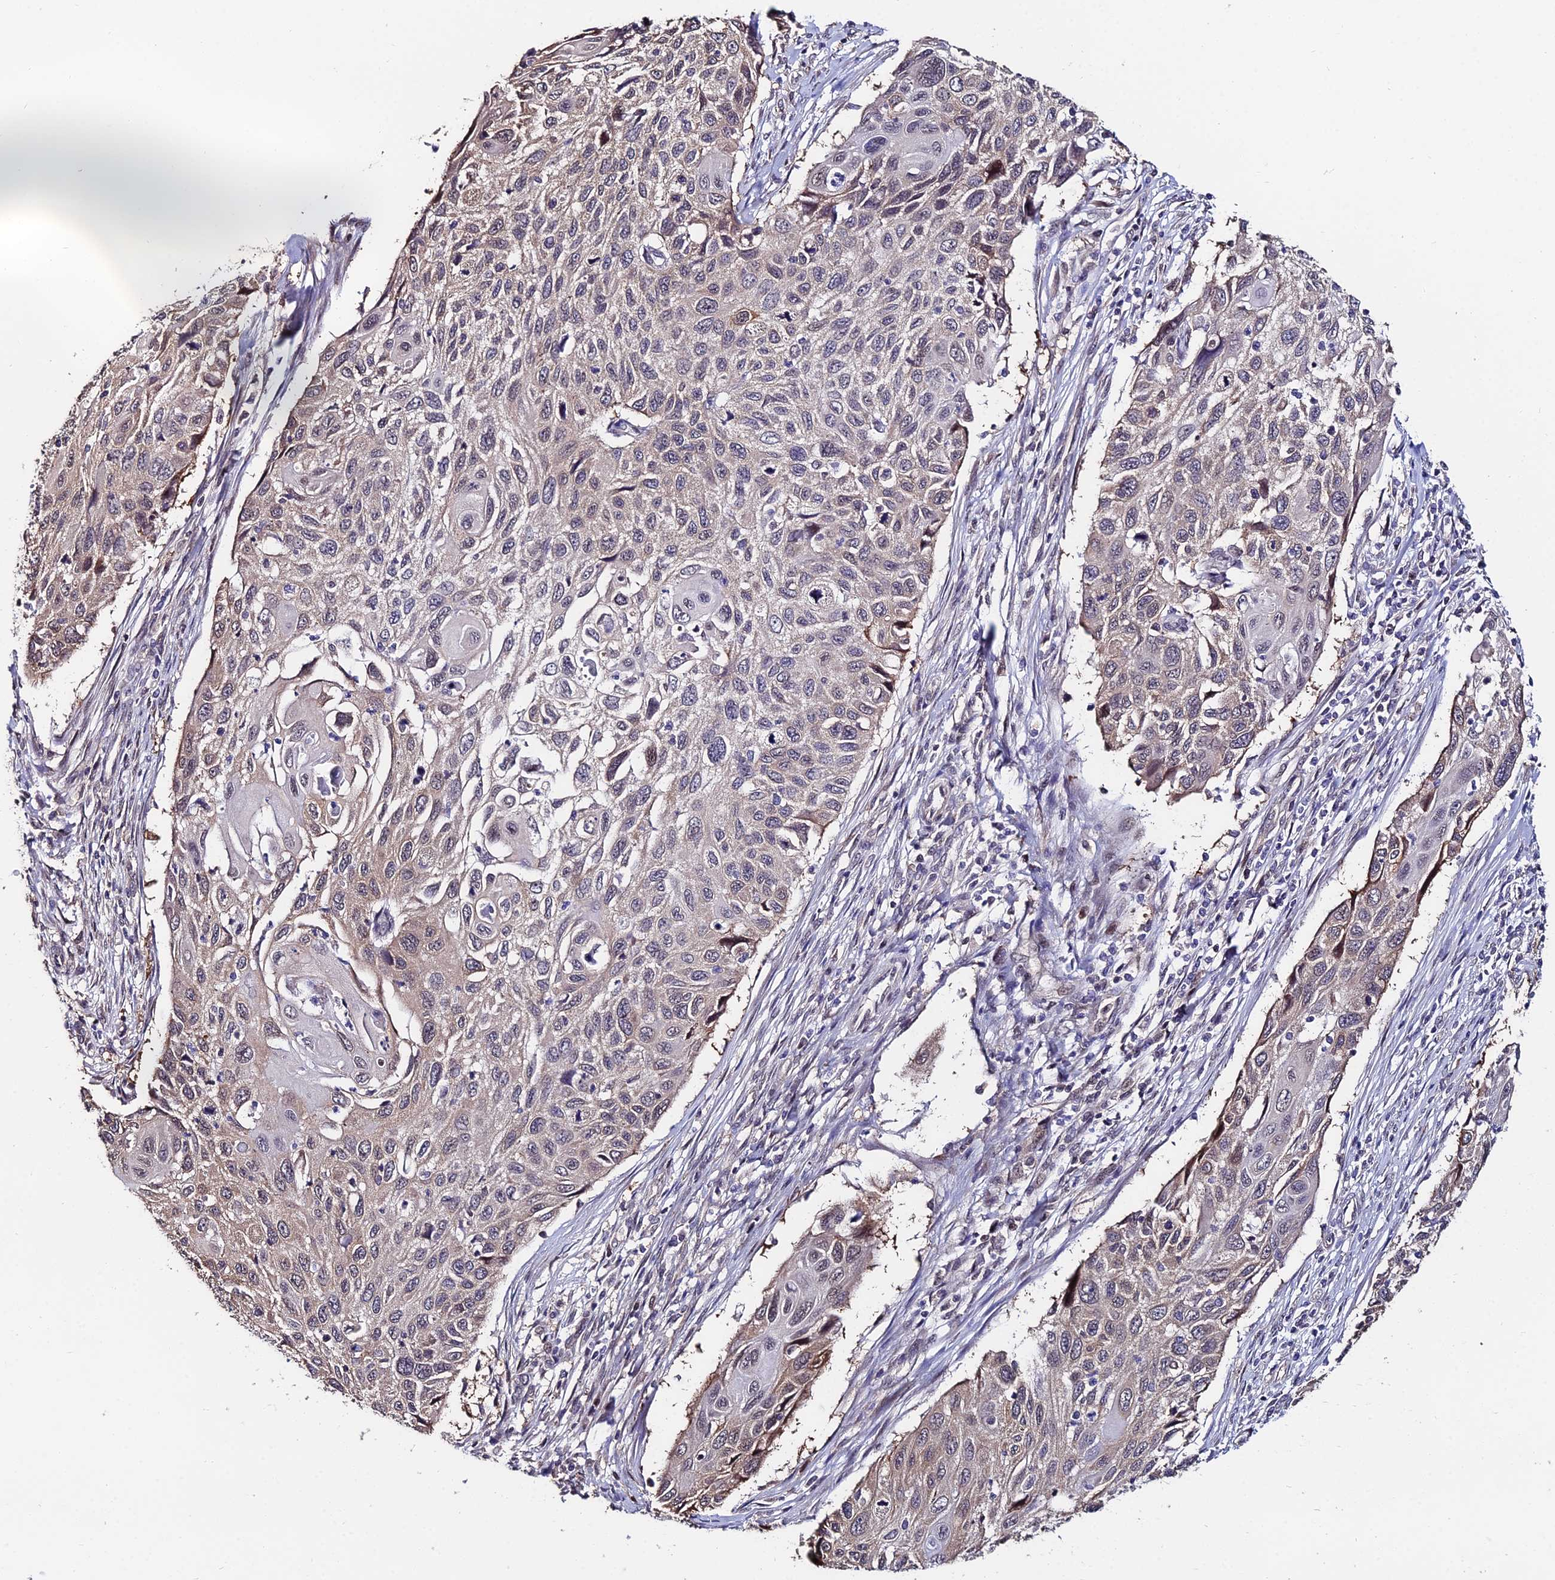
{"staining": {"intensity": "weak", "quantity": "25%-75%", "location": "cytoplasmic/membranous"}, "tissue": "cervical cancer", "cell_type": "Tumor cells", "image_type": "cancer", "snomed": [{"axis": "morphology", "description": "Squamous cell carcinoma, NOS"}, {"axis": "topography", "description": "Cervix"}], "caption": "The micrograph shows staining of cervical squamous cell carcinoma, revealing weak cytoplasmic/membranous protein positivity (brown color) within tumor cells. The protein of interest is stained brown, and the nuclei are stained in blue (DAB (3,3'-diaminobenzidine) IHC with brightfield microscopy, high magnification).", "gene": "INPP4A", "patient": {"sex": "female", "age": 70}}